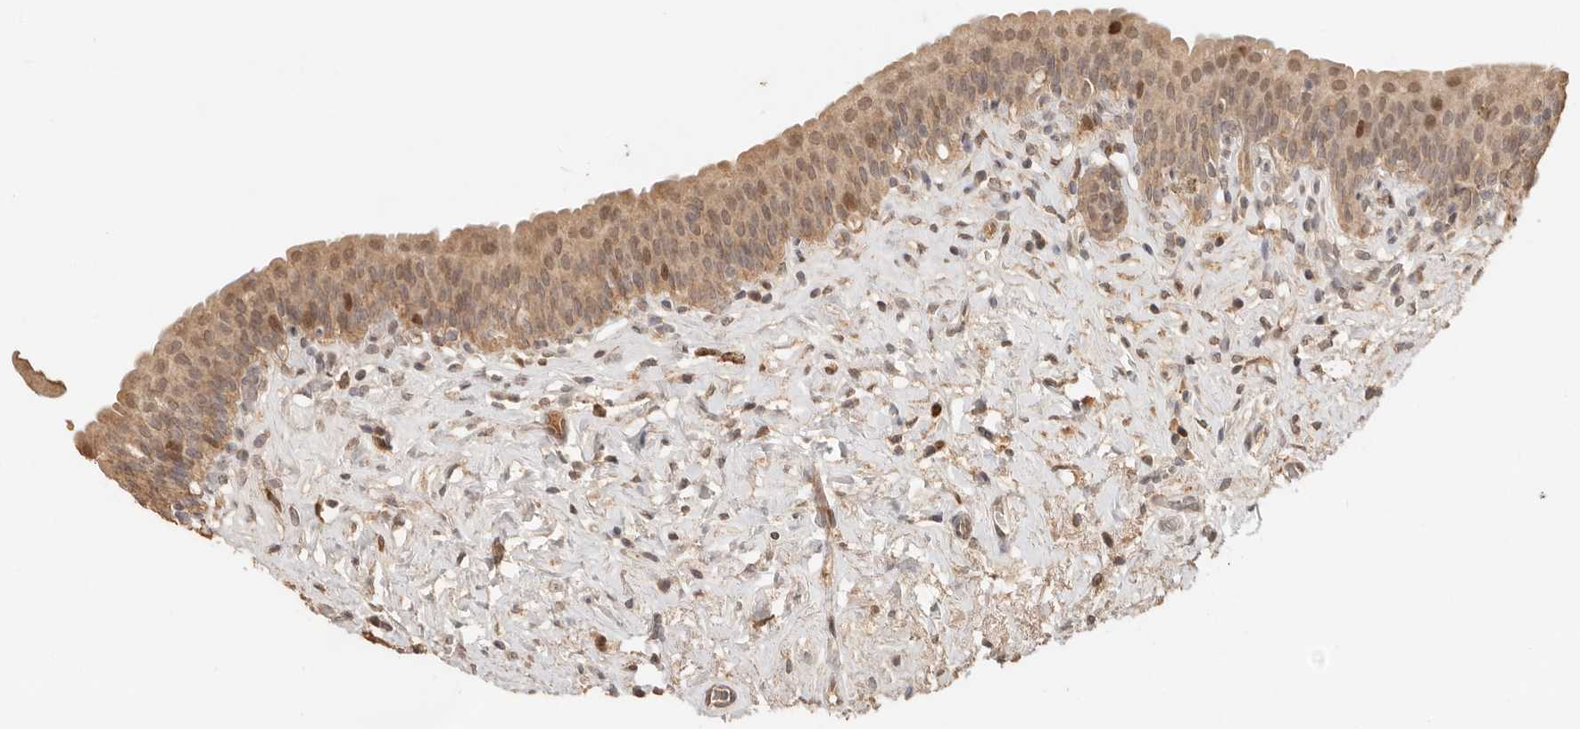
{"staining": {"intensity": "moderate", "quantity": ">75%", "location": "nuclear"}, "tissue": "urinary bladder", "cell_type": "Urothelial cells", "image_type": "normal", "snomed": [{"axis": "morphology", "description": "Normal tissue, NOS"}, {"axis": "topography", "description": "Urinary bladder"}], "caption": "The immunohistochemical stain highlights moderate nuclear expression in urothelial cells of normal urinary bladder. (IHC, brightfield microscopy, high magnification).", "gene": "NPAS2", "patient": {"sex": "male", "age": 83}}